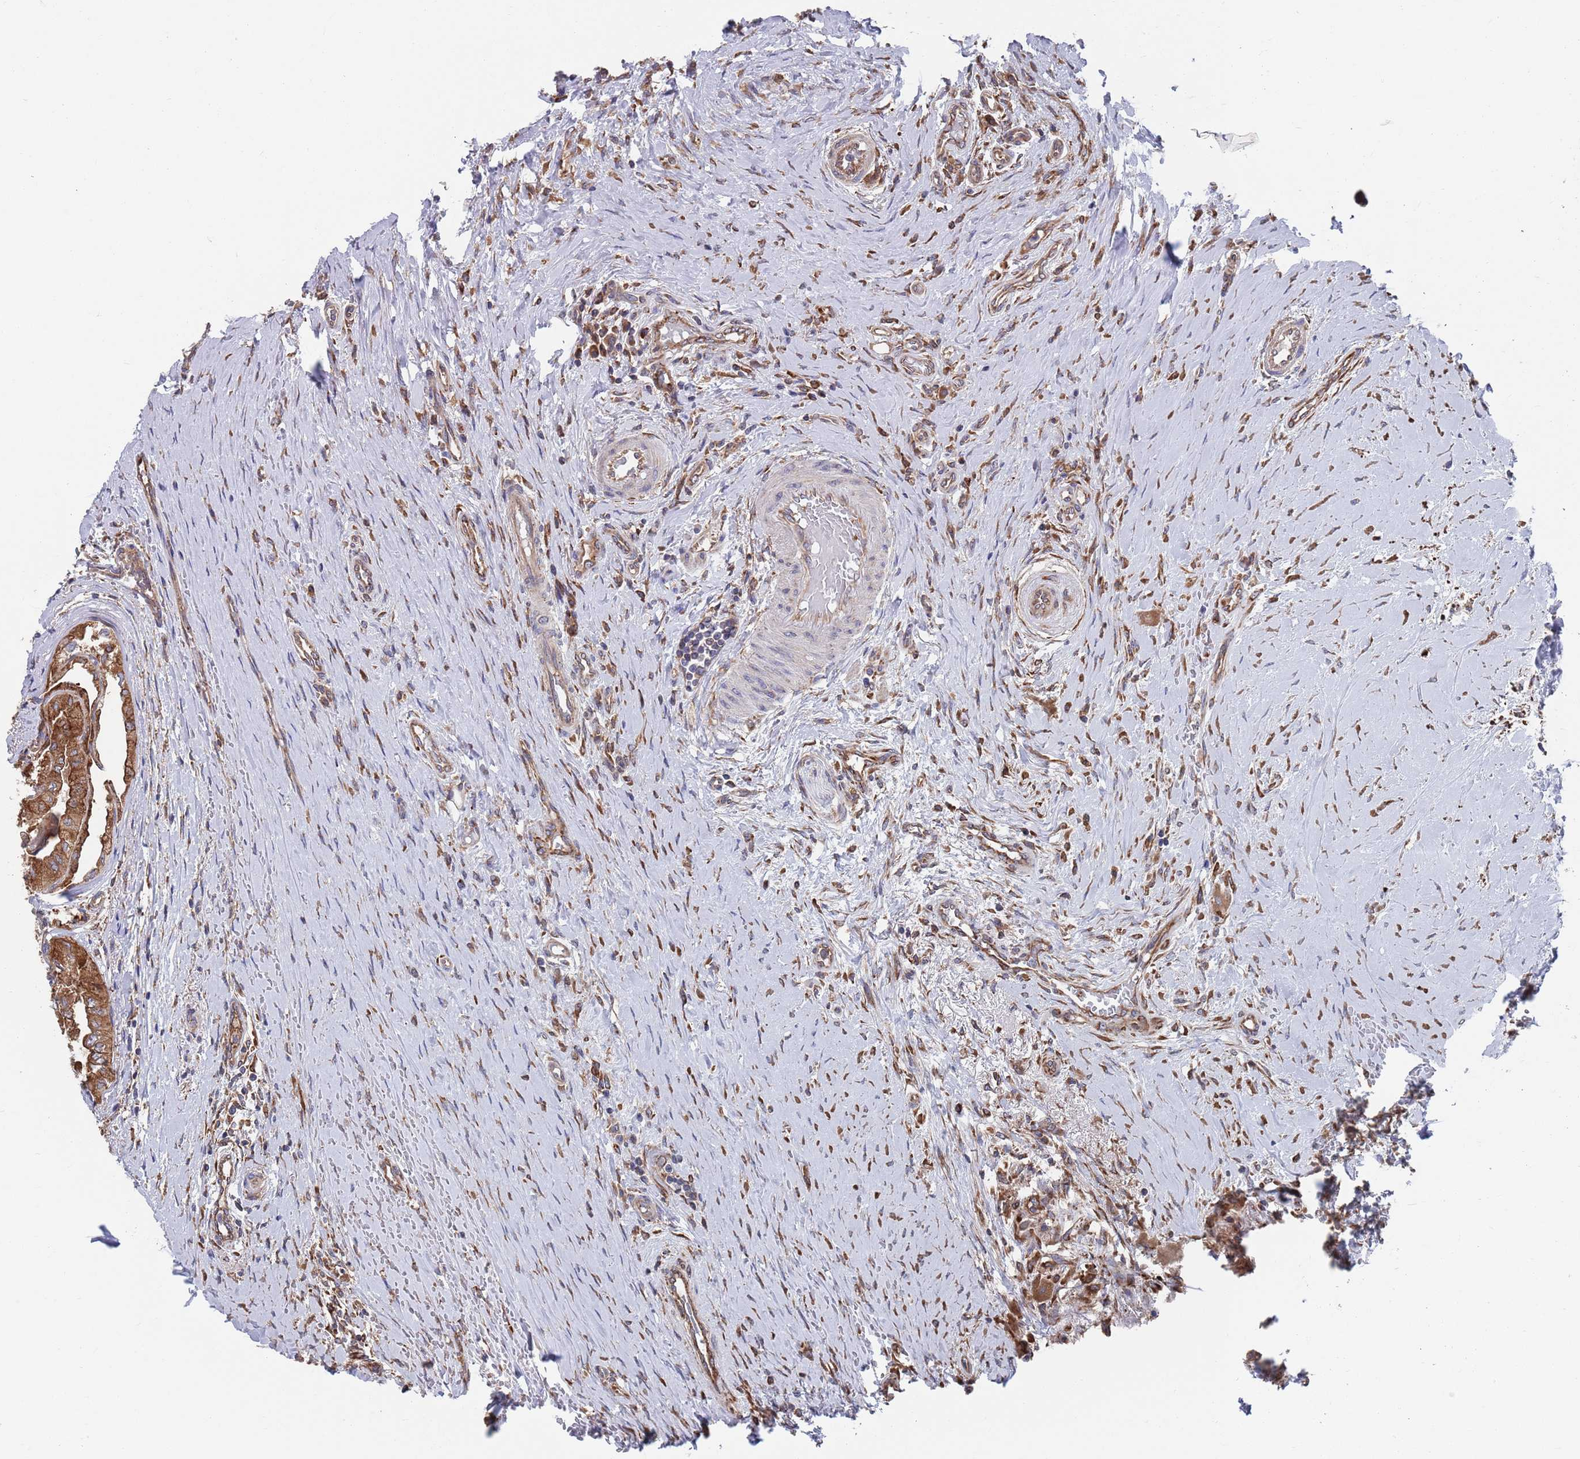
{"staining": {"intensity": "strong", "quantity": ">75%", "location": "cytoplasmic/membranous"}, "tissue": "thyroid cancer", "cell_type": "Tumor cells", "image_type": "cancer", "snomed": [{"axis": "morphology", "description": "Papillary adenocarcinoma, NOS"}, {"axis": "topography", "description": "Thyroid gland"}], "caption": "Thyroid papillary adenocarcinoma stained for a protein displays strong cytoplasmic/membranous positivity in tumor cells. (DAB (3,3'-diaminobenzidine) IHC, brown staining for protein, blue staining for nuclei).", "gene": "GID8", "patient": {"sex": "female", "age": 59}}